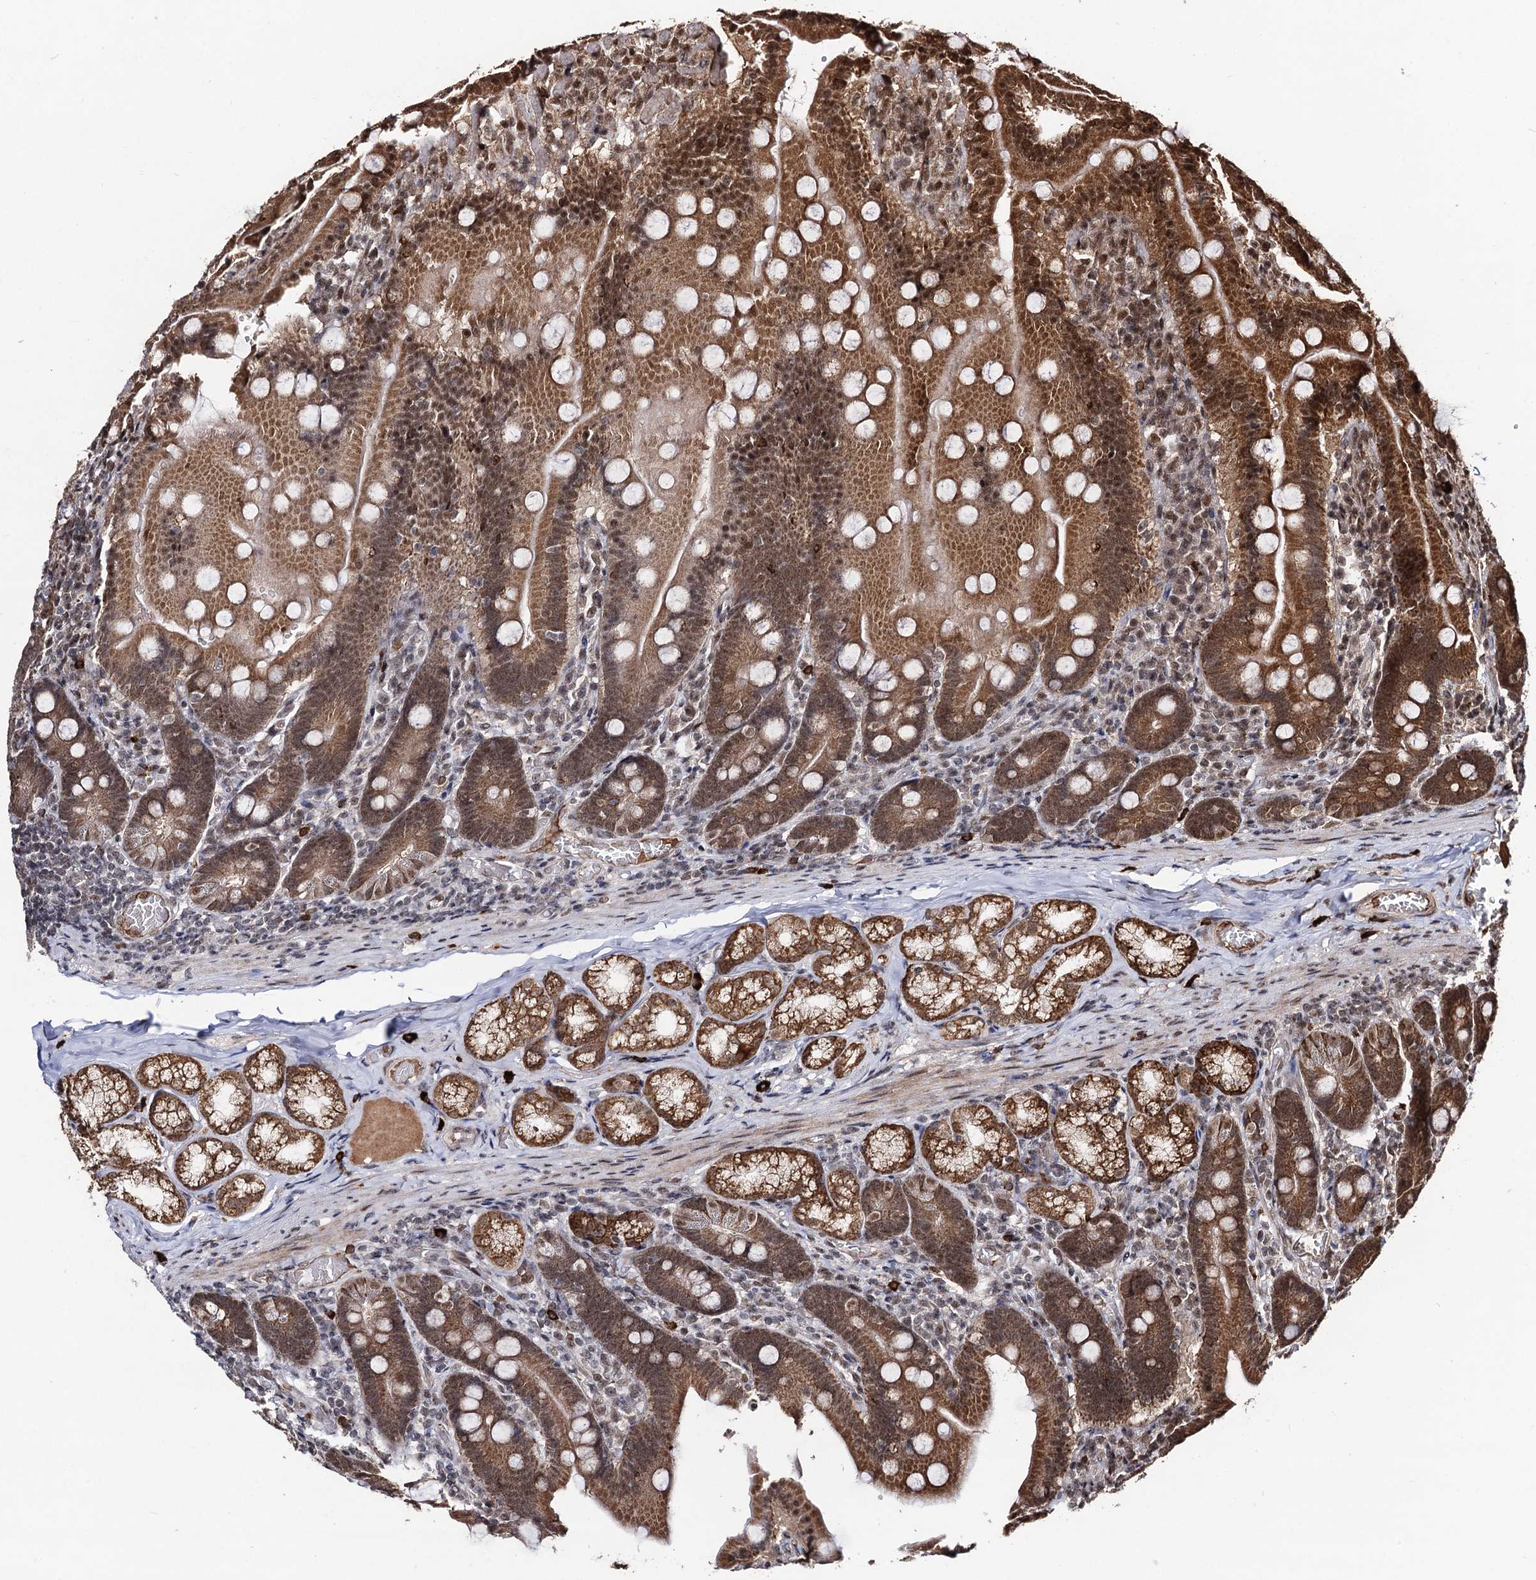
{"staining": {"intensity": "moderate", "quantity": ">75%", "location": "cytoplasmic/membranous,nuclear"}, "tissue": "duodenum", "cell_type": "Glandular cells", "image_type": "normal", "snomed": [{"axis": "morphology", "description": "Normal tissue, NOS"}, {"axis": "topography", "description": "Duodenum"}], "caption": "IHC of unremarkable human duodenum exhibits medium levels of moderate cytoplasmic/membranous,nuclear staining in about >75% of glandular cells. The staining is performed using DAB brown chromogen to label protein expression. The nuclei are counter-stained blue using hematoxylin.", "gene": "SFSWAP", "patient": {"sex": "female", "age": 62}}